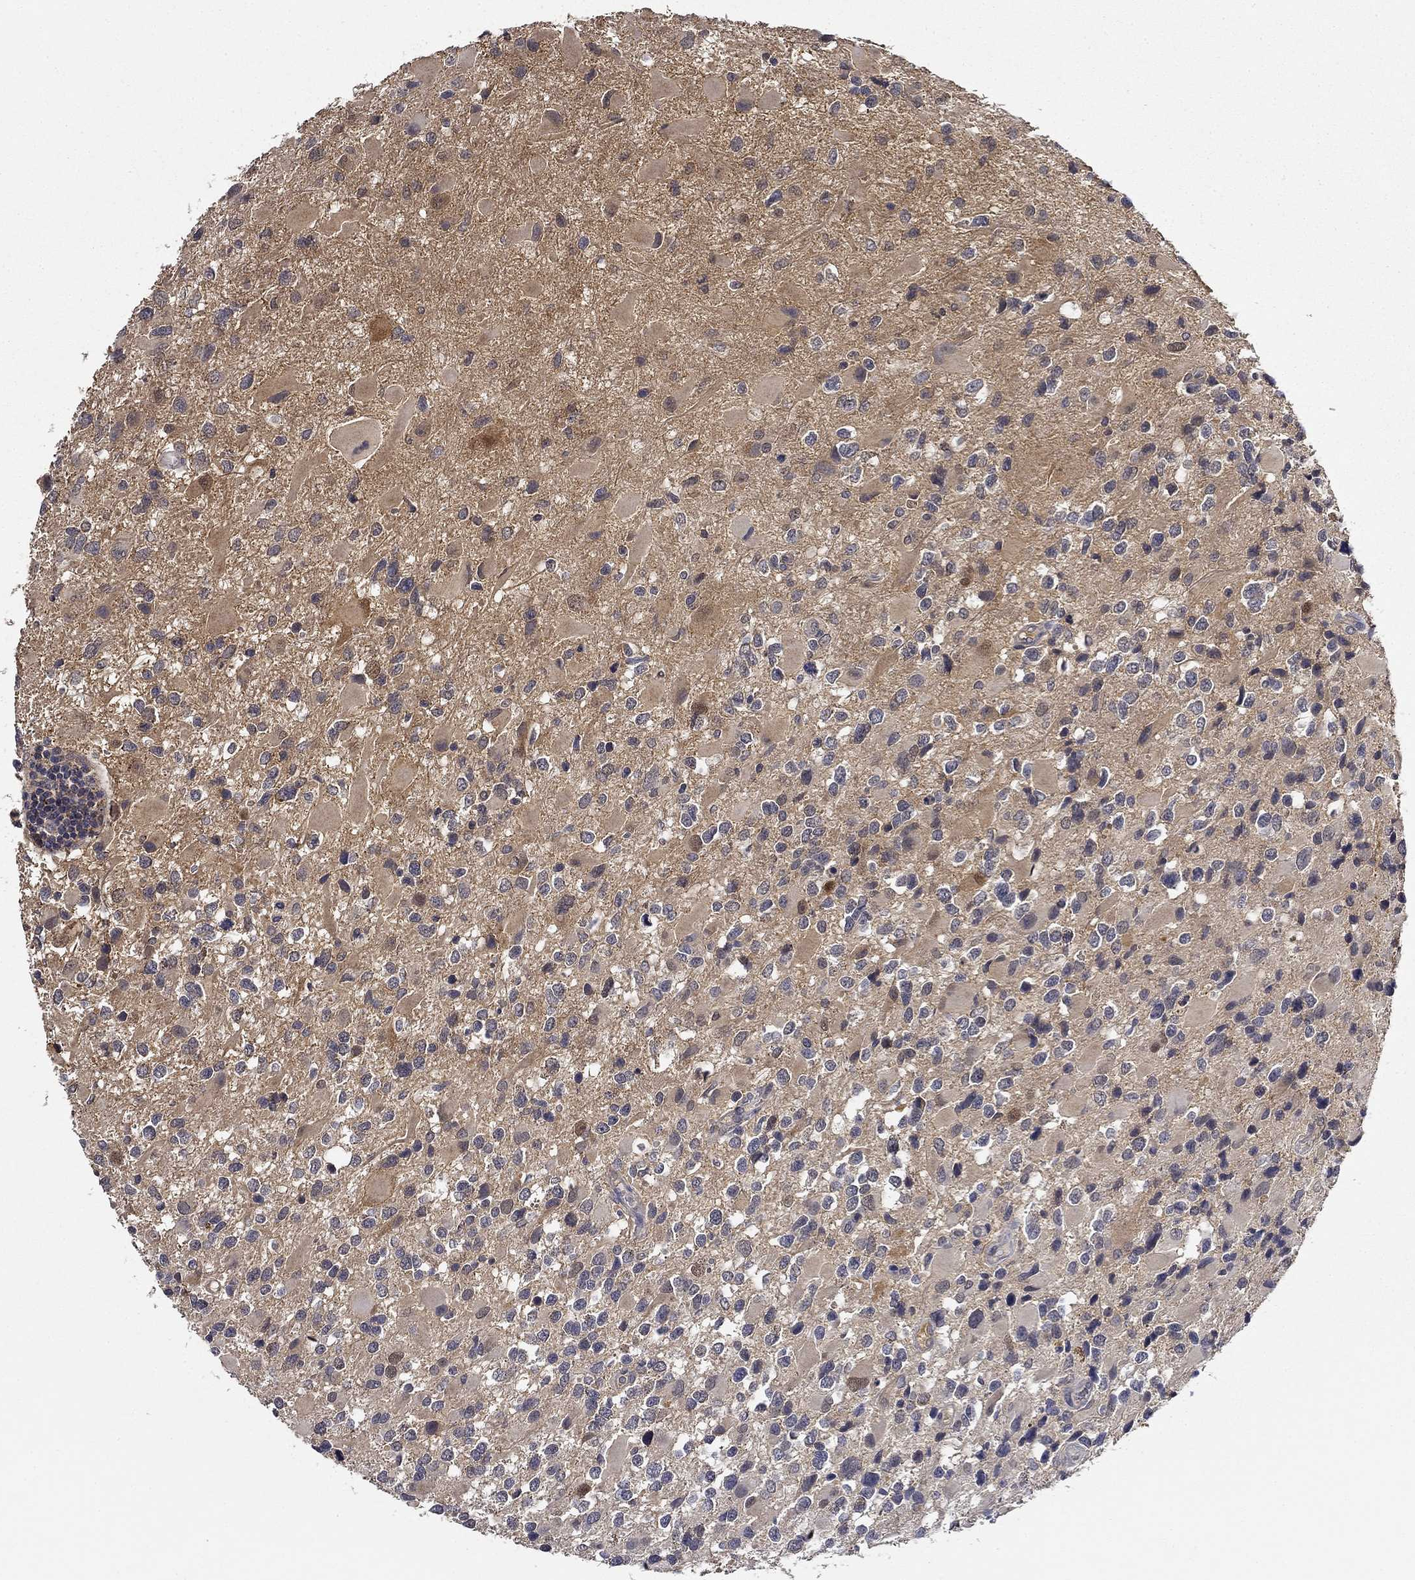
{"staining": {"intensity": "negative", "quantity": "none", "location": "none"}, "tissue": "glioma", "cell_type": "Tumor cells", "image_type": "cancer", "snomed": [{"axis": "morphology", "description": "Glioma, malignant, Low grade"}, {"axis": "topography", "description": "Brain"}], "caption": "The photomicrograph demonstrates no staining of tumor cells in glioma.", "gene": "DDTL", "patient": {"sex": "female", "age": 32}}